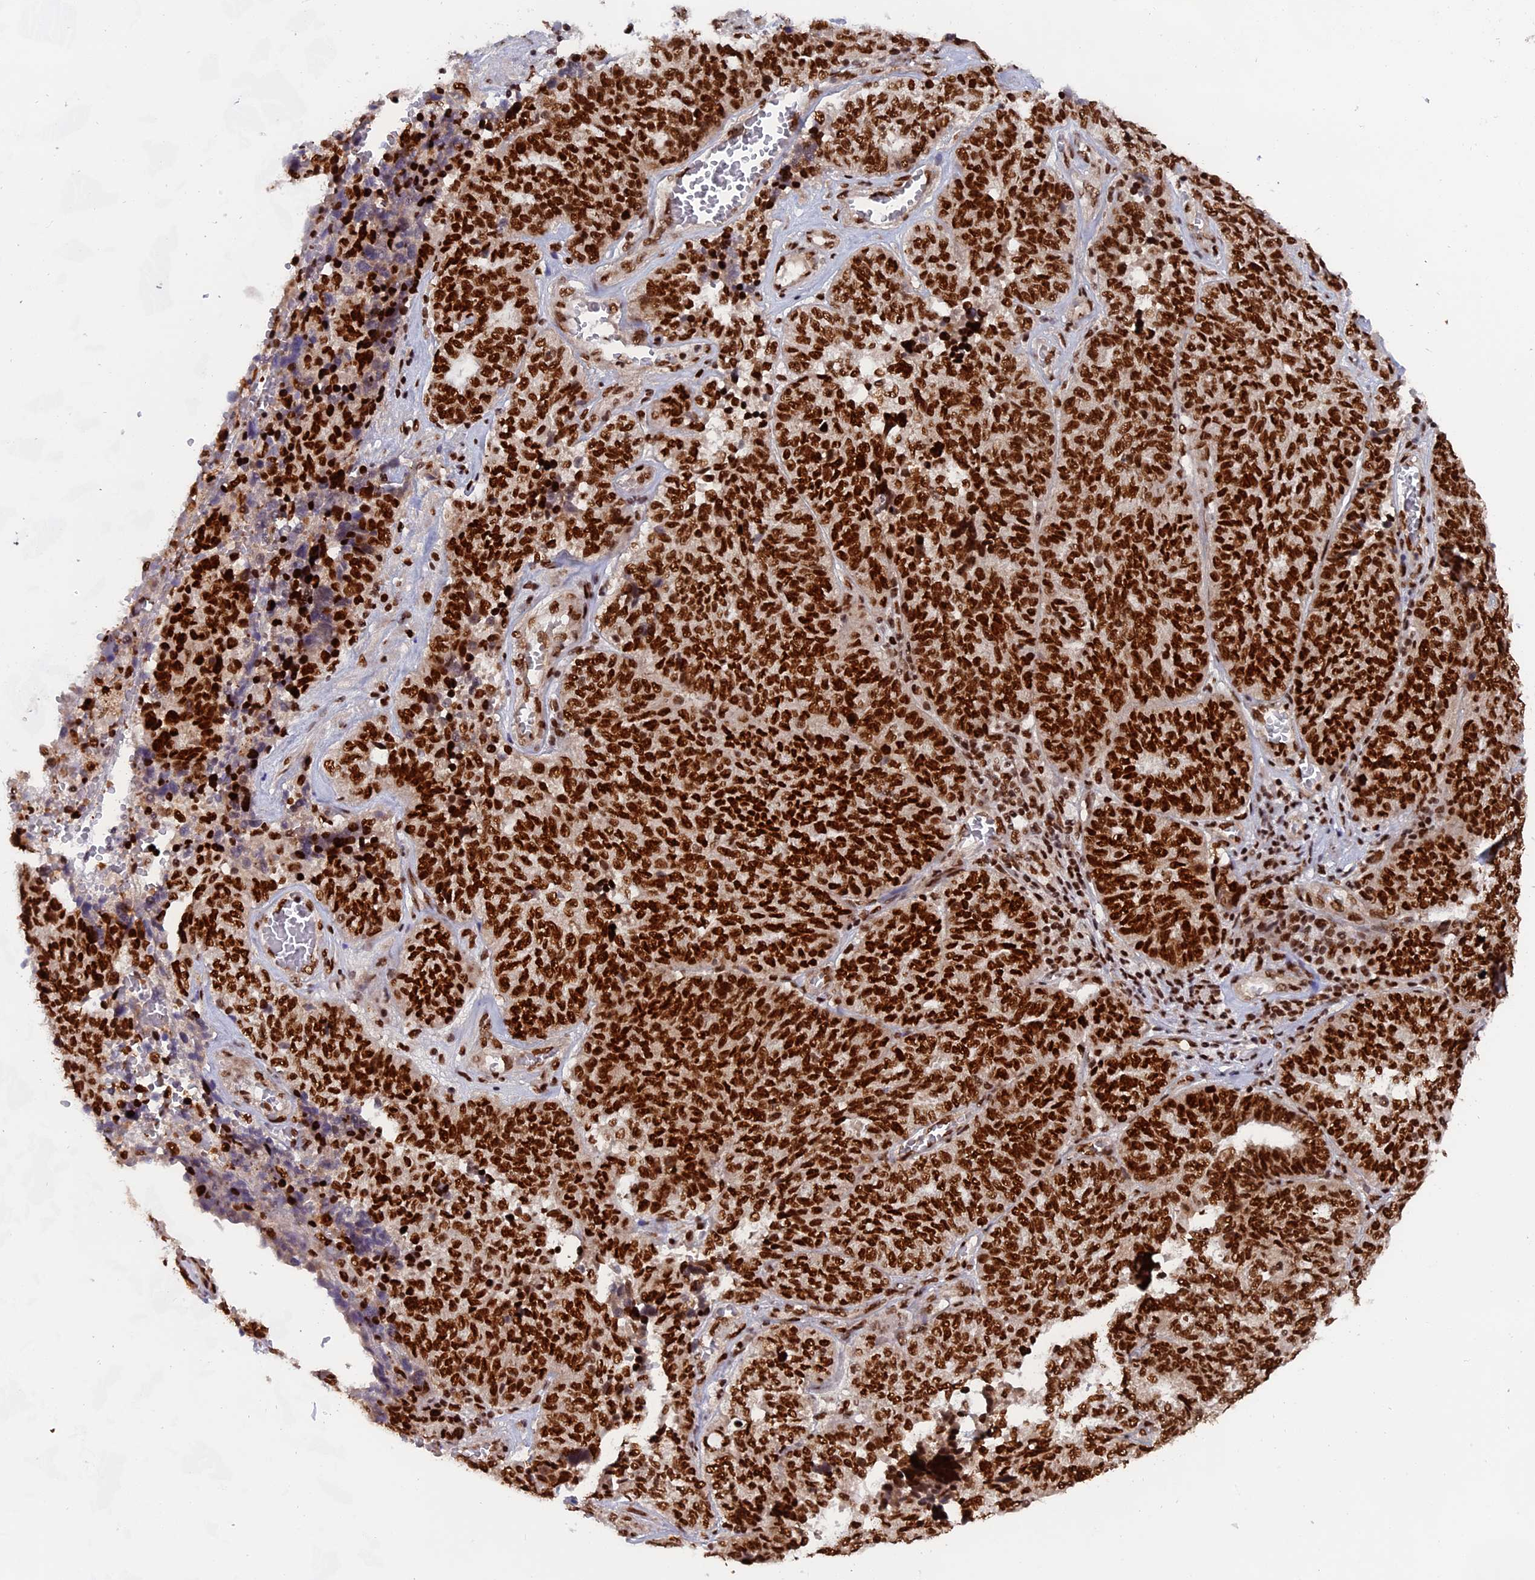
{"staining": {"intensity": "strong", "quantity": ">75%", "location": "nuclear"}, "tissue": "ovarian cancer", "cell_type": "Tumor cells", "image_type": "cancer", "snomed": [{"axis": "morphology", "description": "Cystadenocarcinoma, serous, NOS"}, {"axis": "topography", "description": "Ovary"}], "caption": "Immunohistochemistry of serous cystadenocarcinoma (ovarian) exhibits high levels of strong nuclear staining in approximately >75% of tumor cells. (DAB (3,3'-diaminobenzidine) IHC with brightfield microscopy, high magnification).", "gene": "RAMAC", "patient": {"sex": "female", "age": 59}}